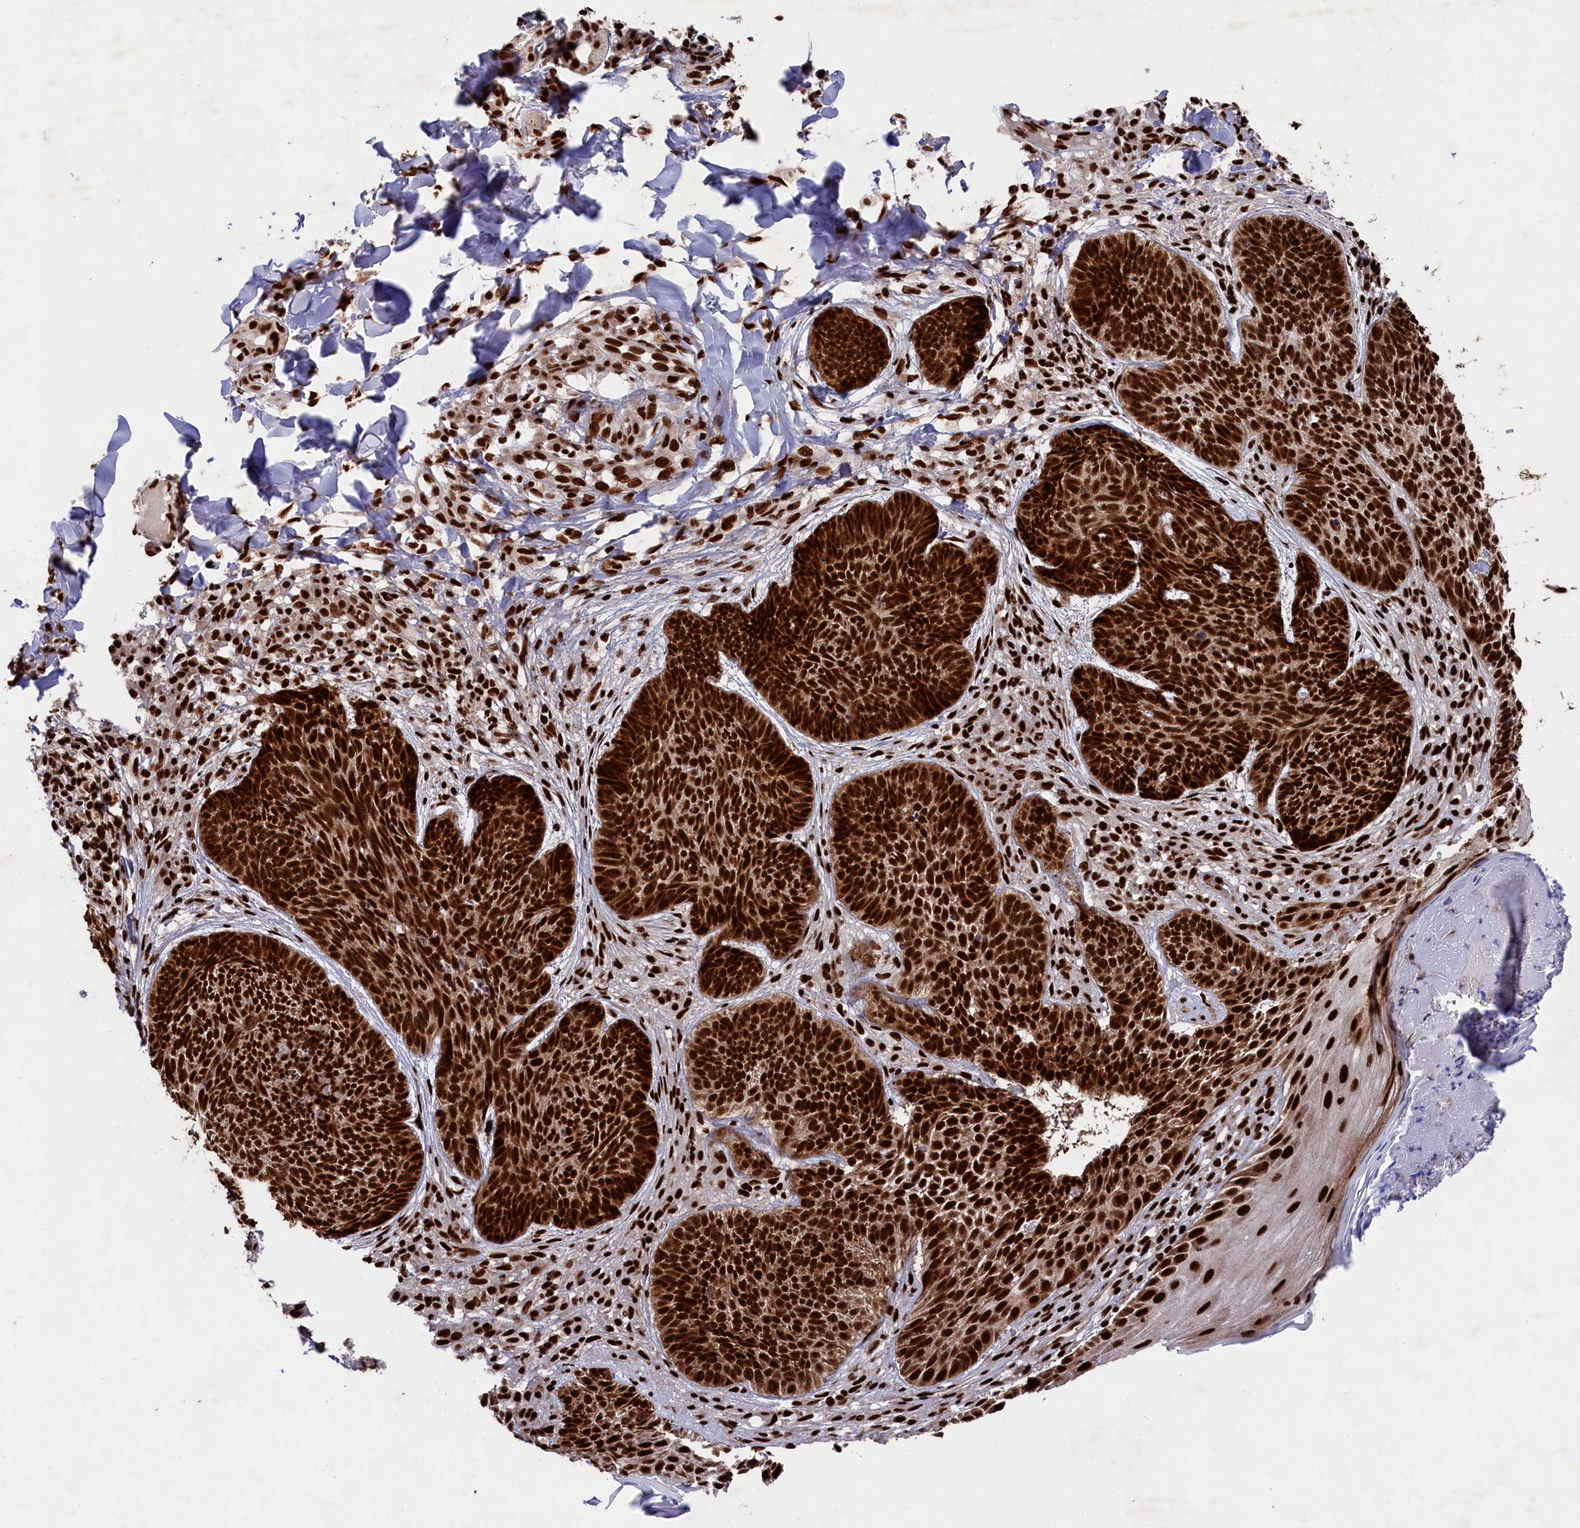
{"staining": {"intensity": "strong", "quantity": ">75%", "location": "nuclear"}, "tissue": "skin cancer", "cell_type": "Tumor cells", "image_type": "cancer", "snomed": [{"axis": "morphology", "description": "Basal cell carcinoma"}, {"axis": "topography", "description": "Skin"}], "caption": "Basal cell carcinoma (skin) stained with immunohistochemistry shows strong nuclear expression in approximately >75% of tumor cells.", "gene": "PRPF31", "patient": {"sex": "female", "age": 61}}